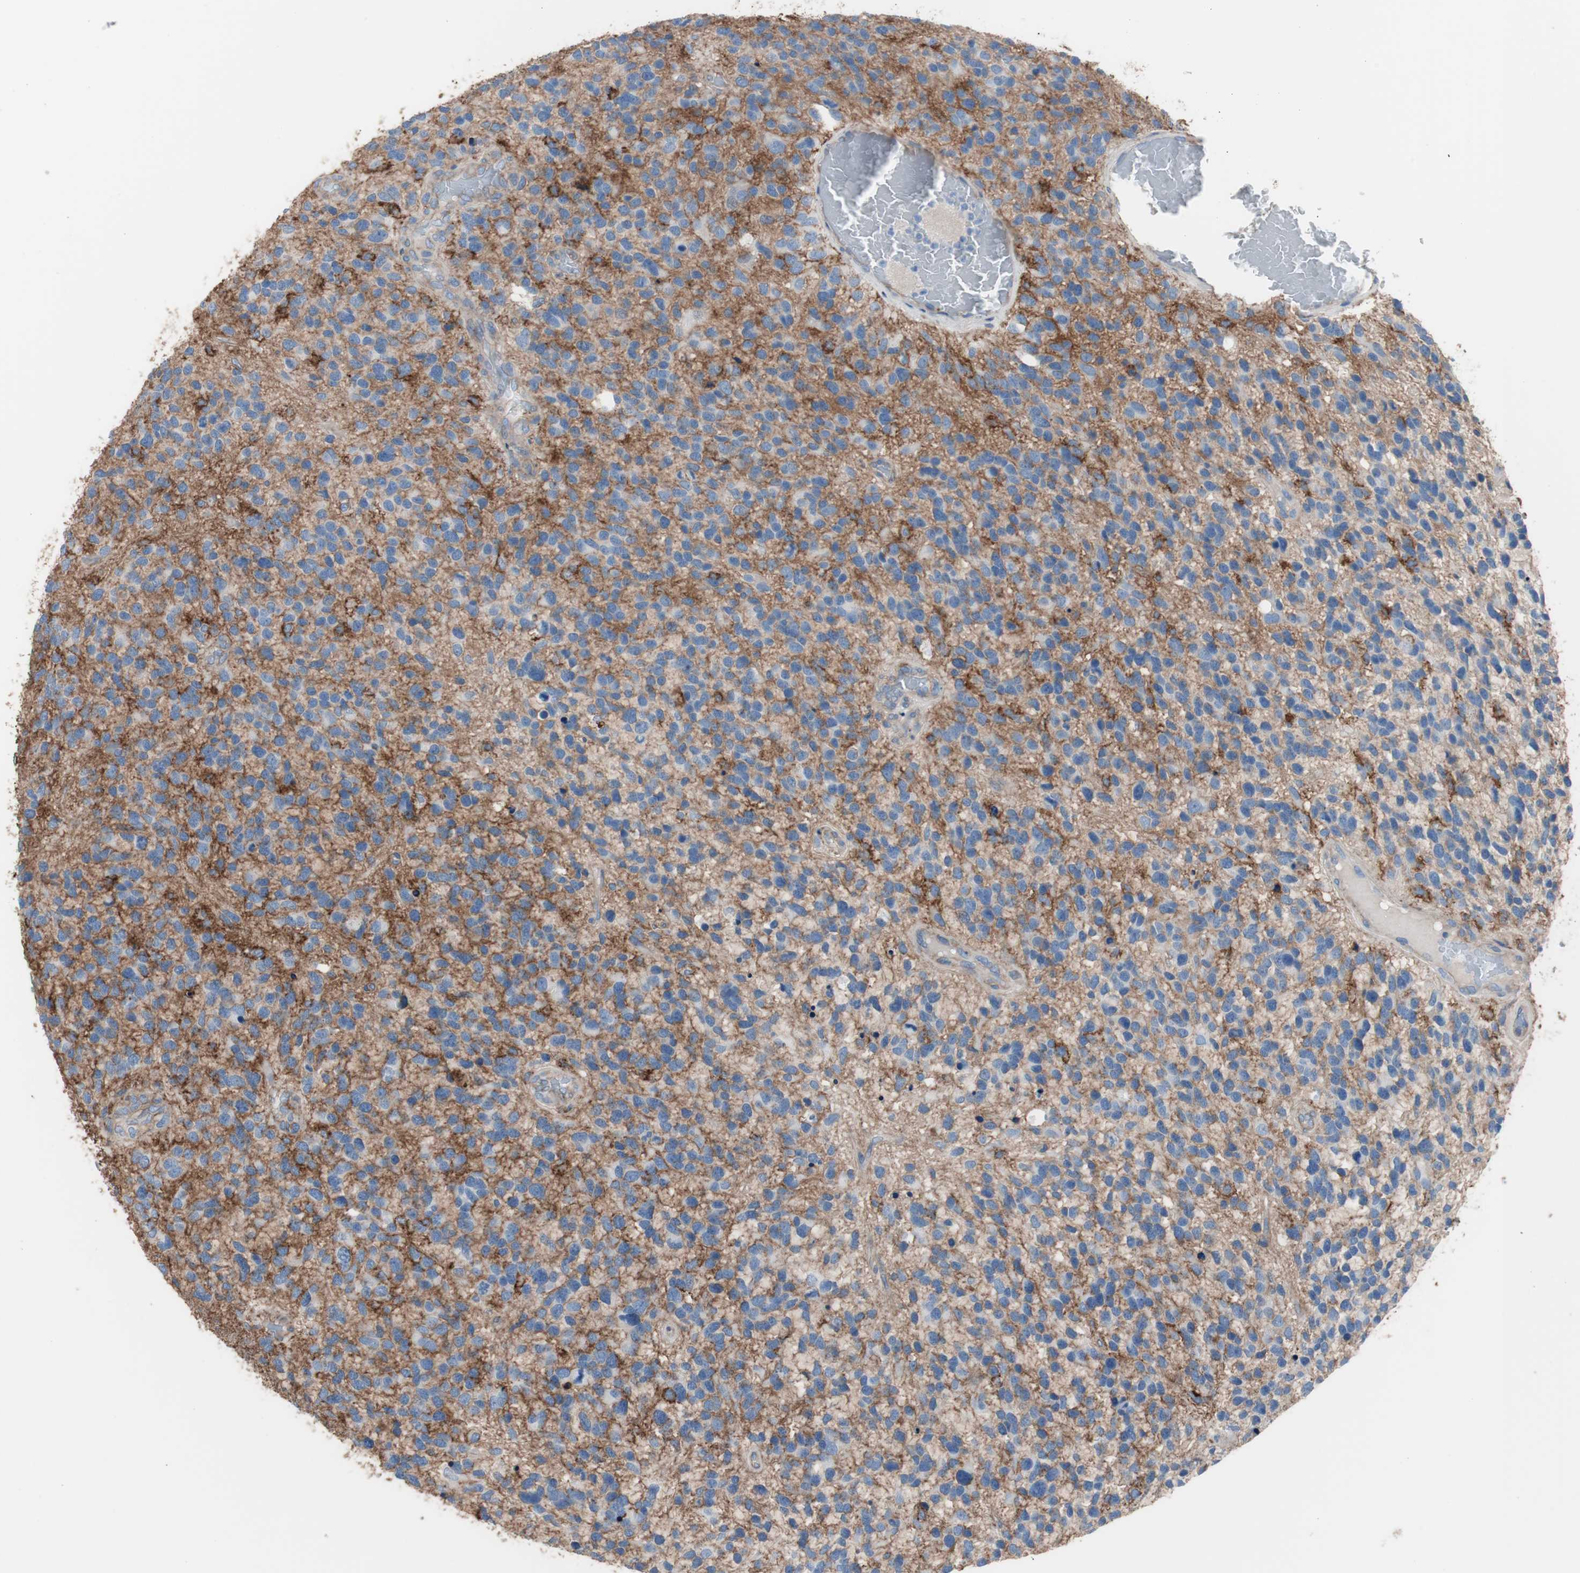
{"staining": {"intensity": "negative", "quantity": "none", "location": "none"}, "tissue": "glioma", "cell_type": "Tumor cells", "image_type": "cancer", "snomed": [{"axis": "morphology", "description": "Glioma, malignant, High grade"}, {"axis": "topography", "description": "Brain"}], "caption": "A photomicrograph of human malignant glioma (high-grade) is negative for staining in tumor cells. (DAB immunohistochemistry with hematoxylin counter stain).", "gene": "CD81", "patient": {"sex": "female", "age": 58}}